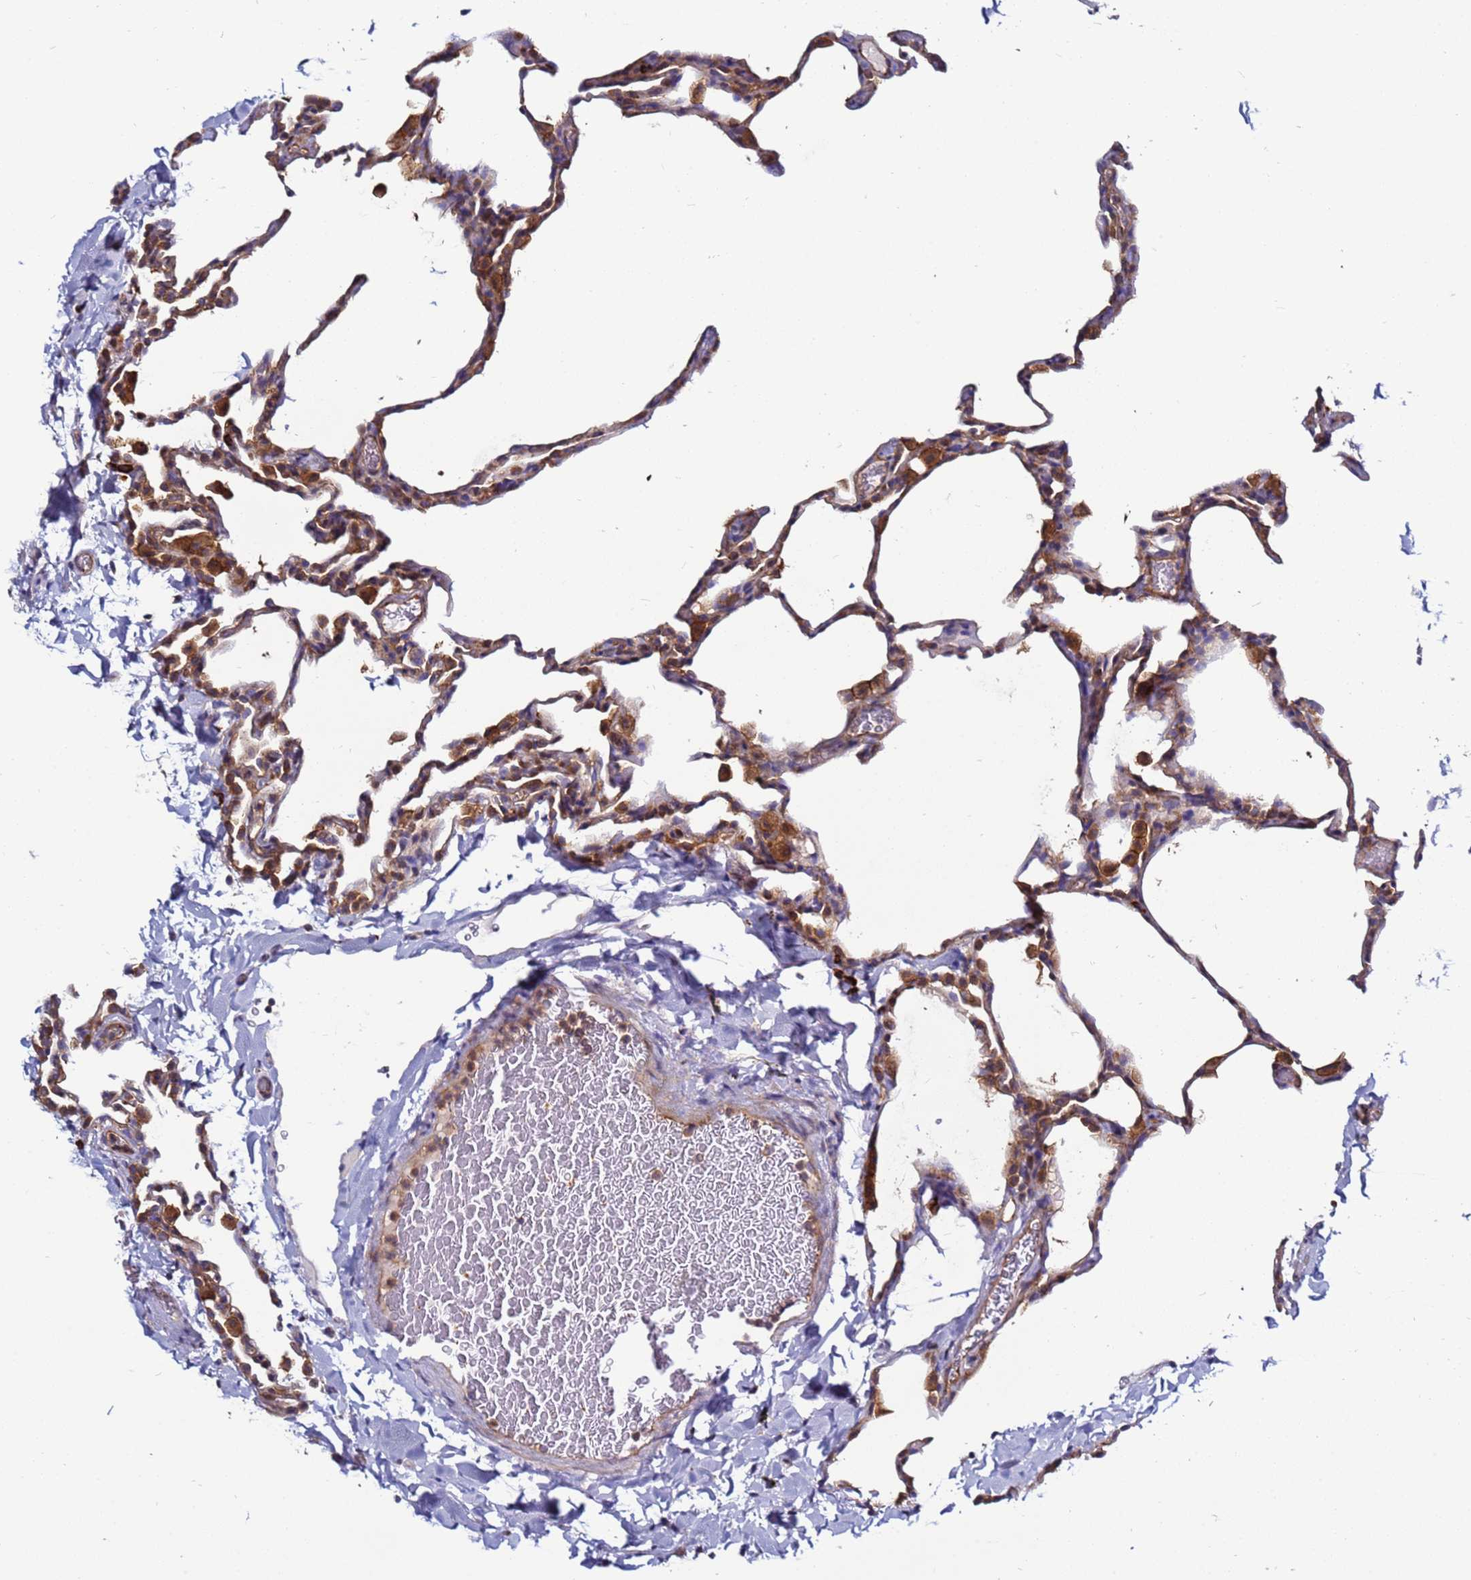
{"staining": {"intensity": "moderate", "quantity": "<25%", "location": "cytoplasmic/membranous"}, "tissue": "lung", "cell_type": "Alveolar cells", "image_type": "normal", "snomed": [{"axis": "morphology", "description": "Normal tissue, NOS"}, {"axis": "topography", "description": "Lung"}], "caption": "IHC histopathology image of normal lung: human lung stained using immunohistochemistry reveals low levels of moderate protein expression localized specifically in the cytoplasmic/membranous of alveolar cells, appearing as a cytoplasmic/membranous brown color.", "gene": "EFCAB8", "patient": {"sex": "male", "age": 20}}